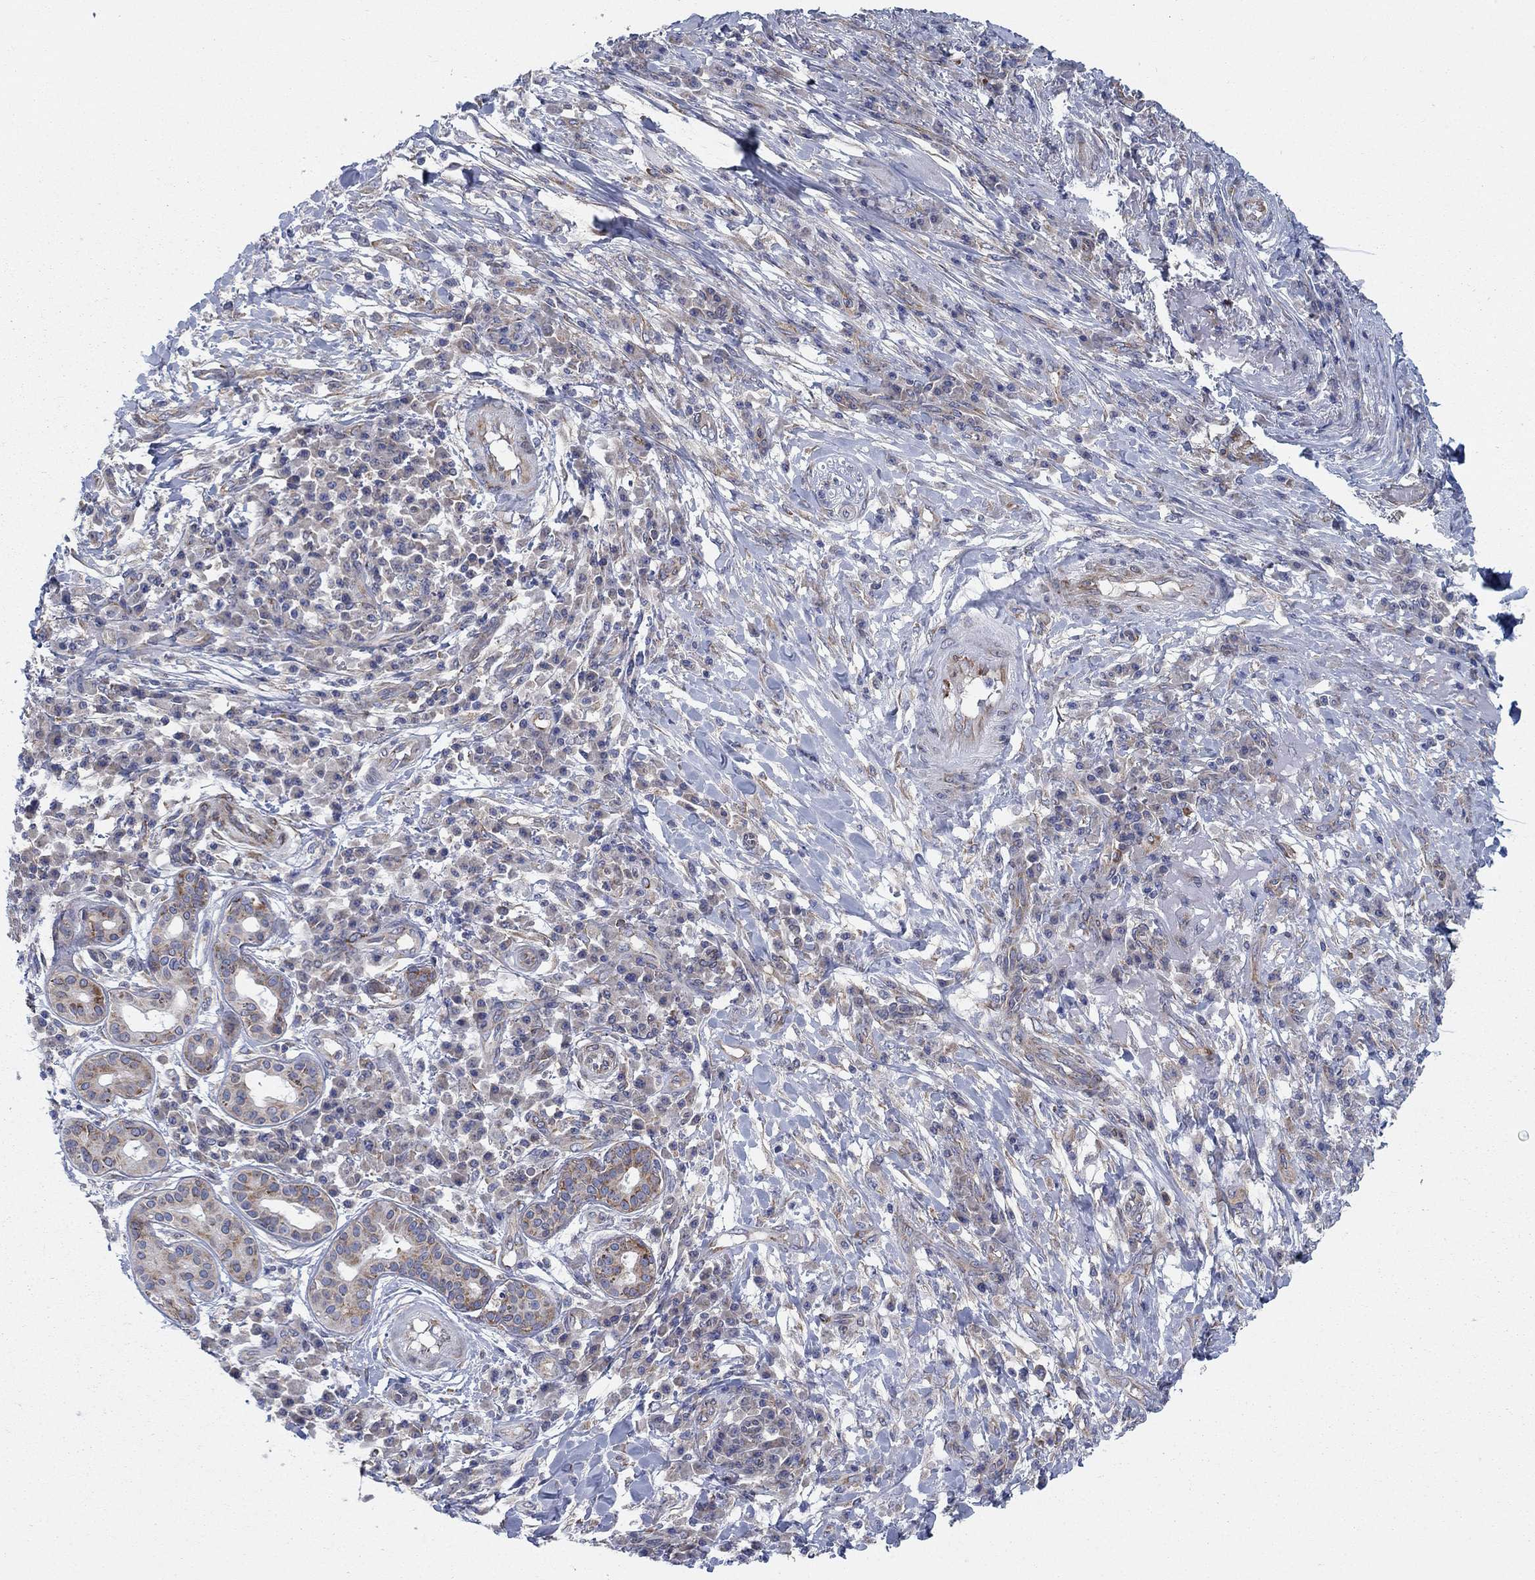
{"staining": {"intensity": "strong", "quantity": "25%-75%", "location": "cytoplasmic/membranous"}, "tissue": "skin cancer", "cell_type": "Tumor cells", "image_type": "cancer", "snomed": [{"axis": "morphology", "description": "Squamous cell carcinoma, NOS"}, {"axis": "topography", "description": "Skin"}], "caption": "Skin cancer (squamous cell carcinoma) stained with IHC shows strong cytoplasmic/membranous staining in approximately 25%-75% of tumor cells.", "gene": "TMEM59", "patient": {"sex": "male", "age": 92}}